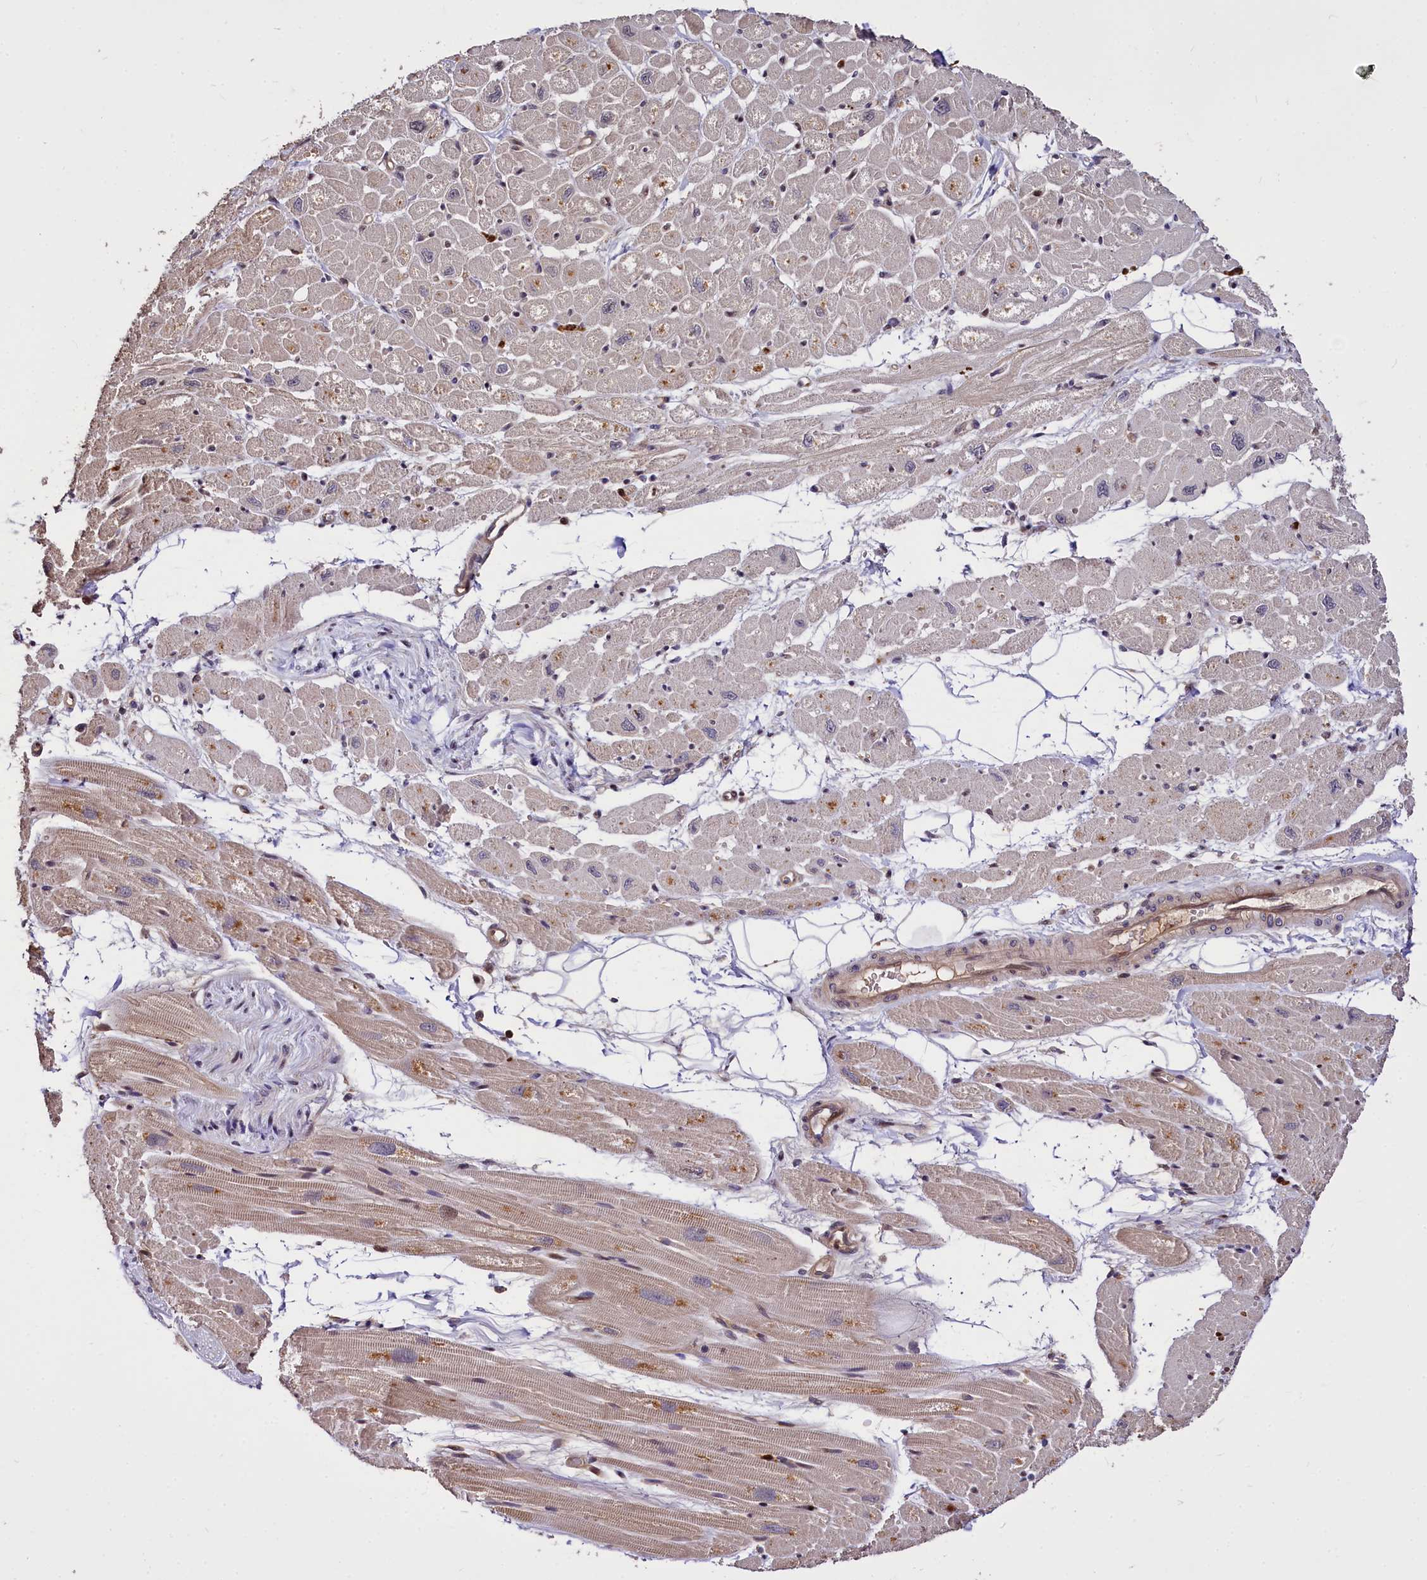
{"staining": {"intensity": "moderate", "quantity": "25%-75%", "location": "cytoplasmic/membranous"}, "tissue": "heart muscle", "cell_type": "Cardiomyocytes", "image_type": "normal", "snomed": [{"axis": "morphology", "description": "Normal tissue, NOS"}, {"axis": "topography", "description": "Heart"}], "caption": "This photomicrograph shows benign heart muscle stained with immunohistochemistry to label a protein in brown. The cytoplasmic/membranous of cardiomyocytes show moderate positivity for the protein. Nuclei are counter-stained blue.", "gene": "ATG101", "patient": {"sex": "male", "age": 50}}